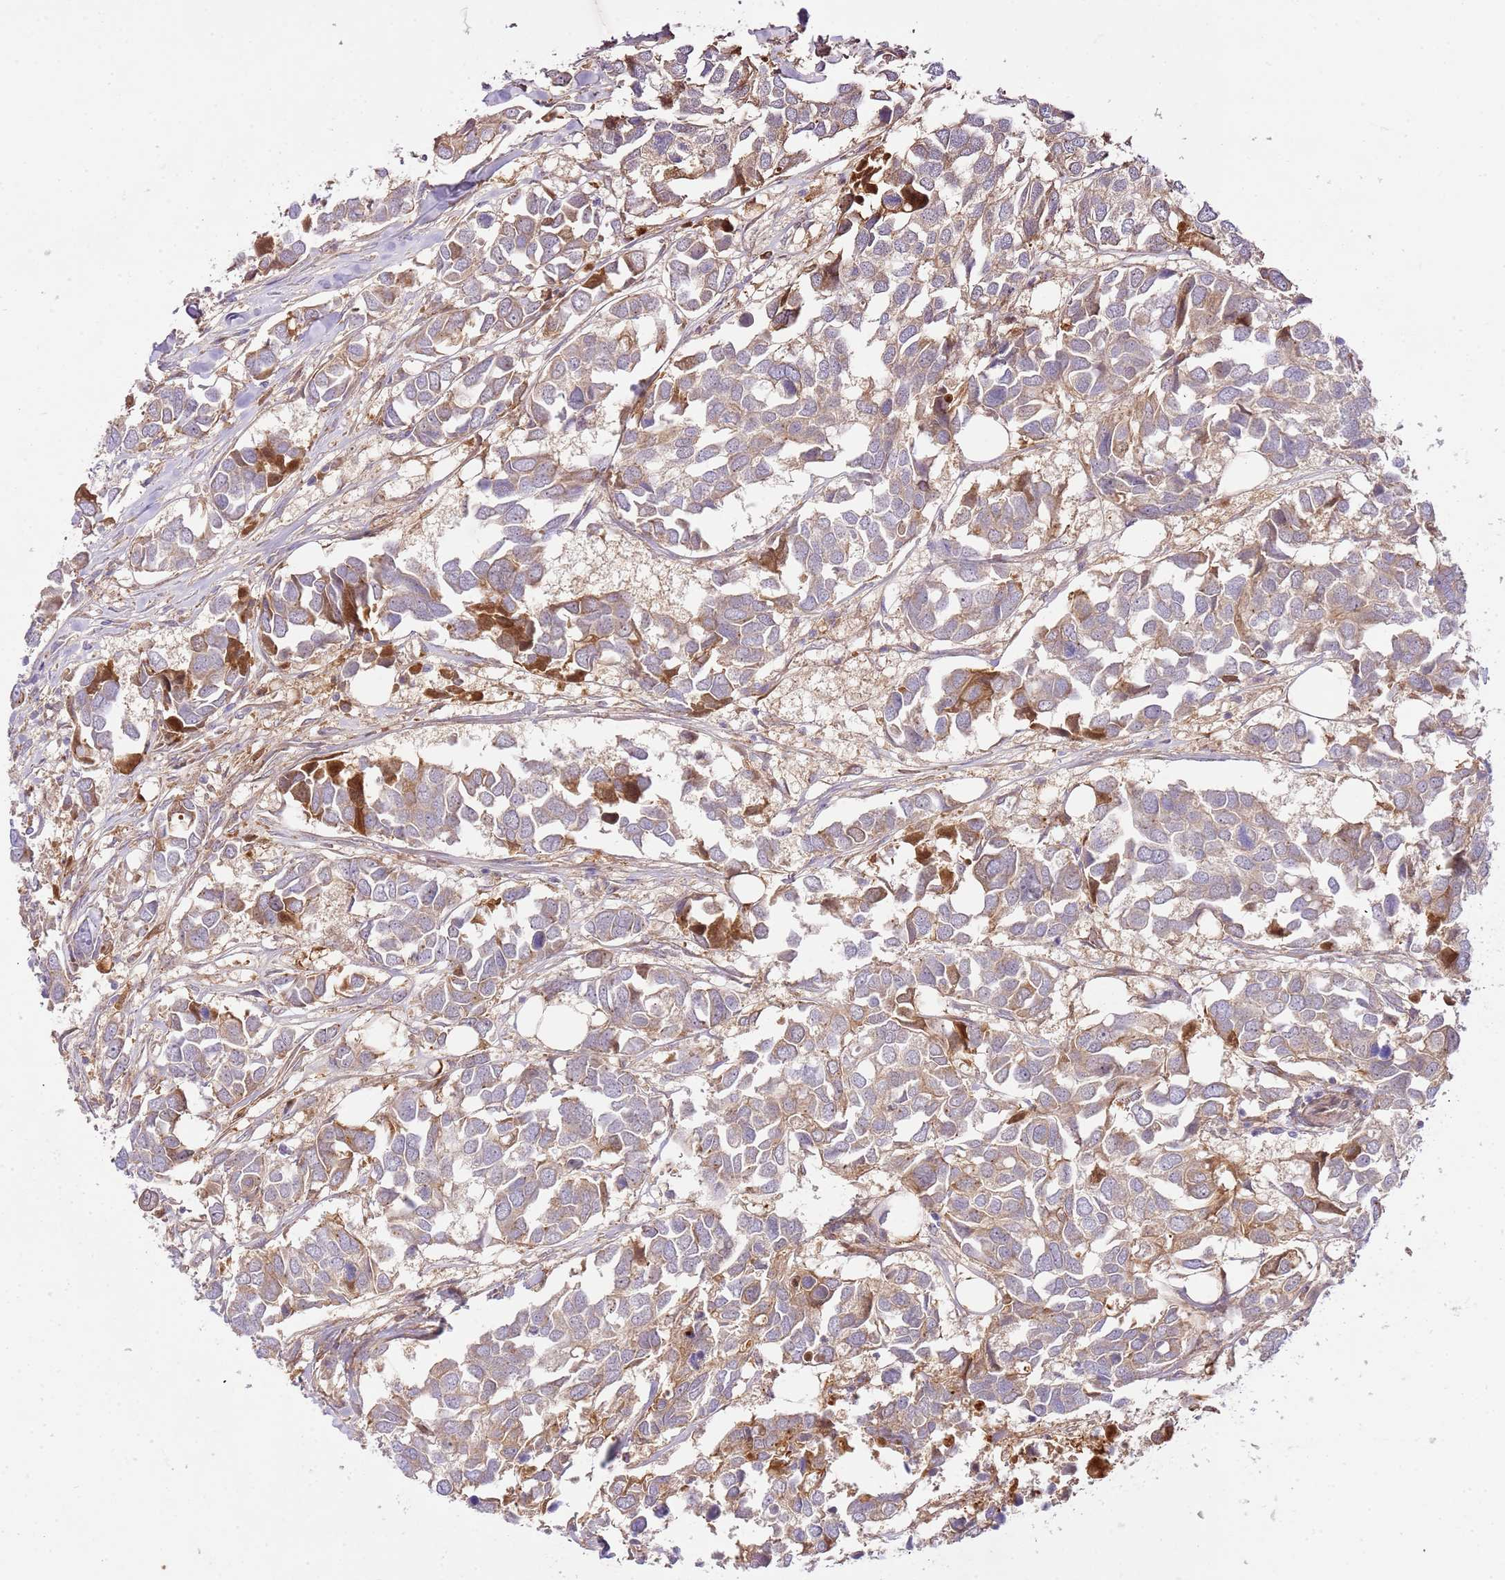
{"staining": {"intensity": "moderate", "quantity": "<25%", "location": "cytoplasmic/membranous"}, "tissue": "breast cancer", "cell_type": "Tumor cells", "image_type": "cancer", "snomed": [{"axis": "morphology", "description": "Duct carcinoma"}, {"axis": "topography", "description": "Breast"}], "caption": "Human breast cancer (invasive ductal carcinoma) stained with a brown dye demonstrates moderate cytoplasmic/membranous positive expression in approximately <25% of tumor cells.", "gene": "C8G", "patient": {"sex": "female", "age": 83}}